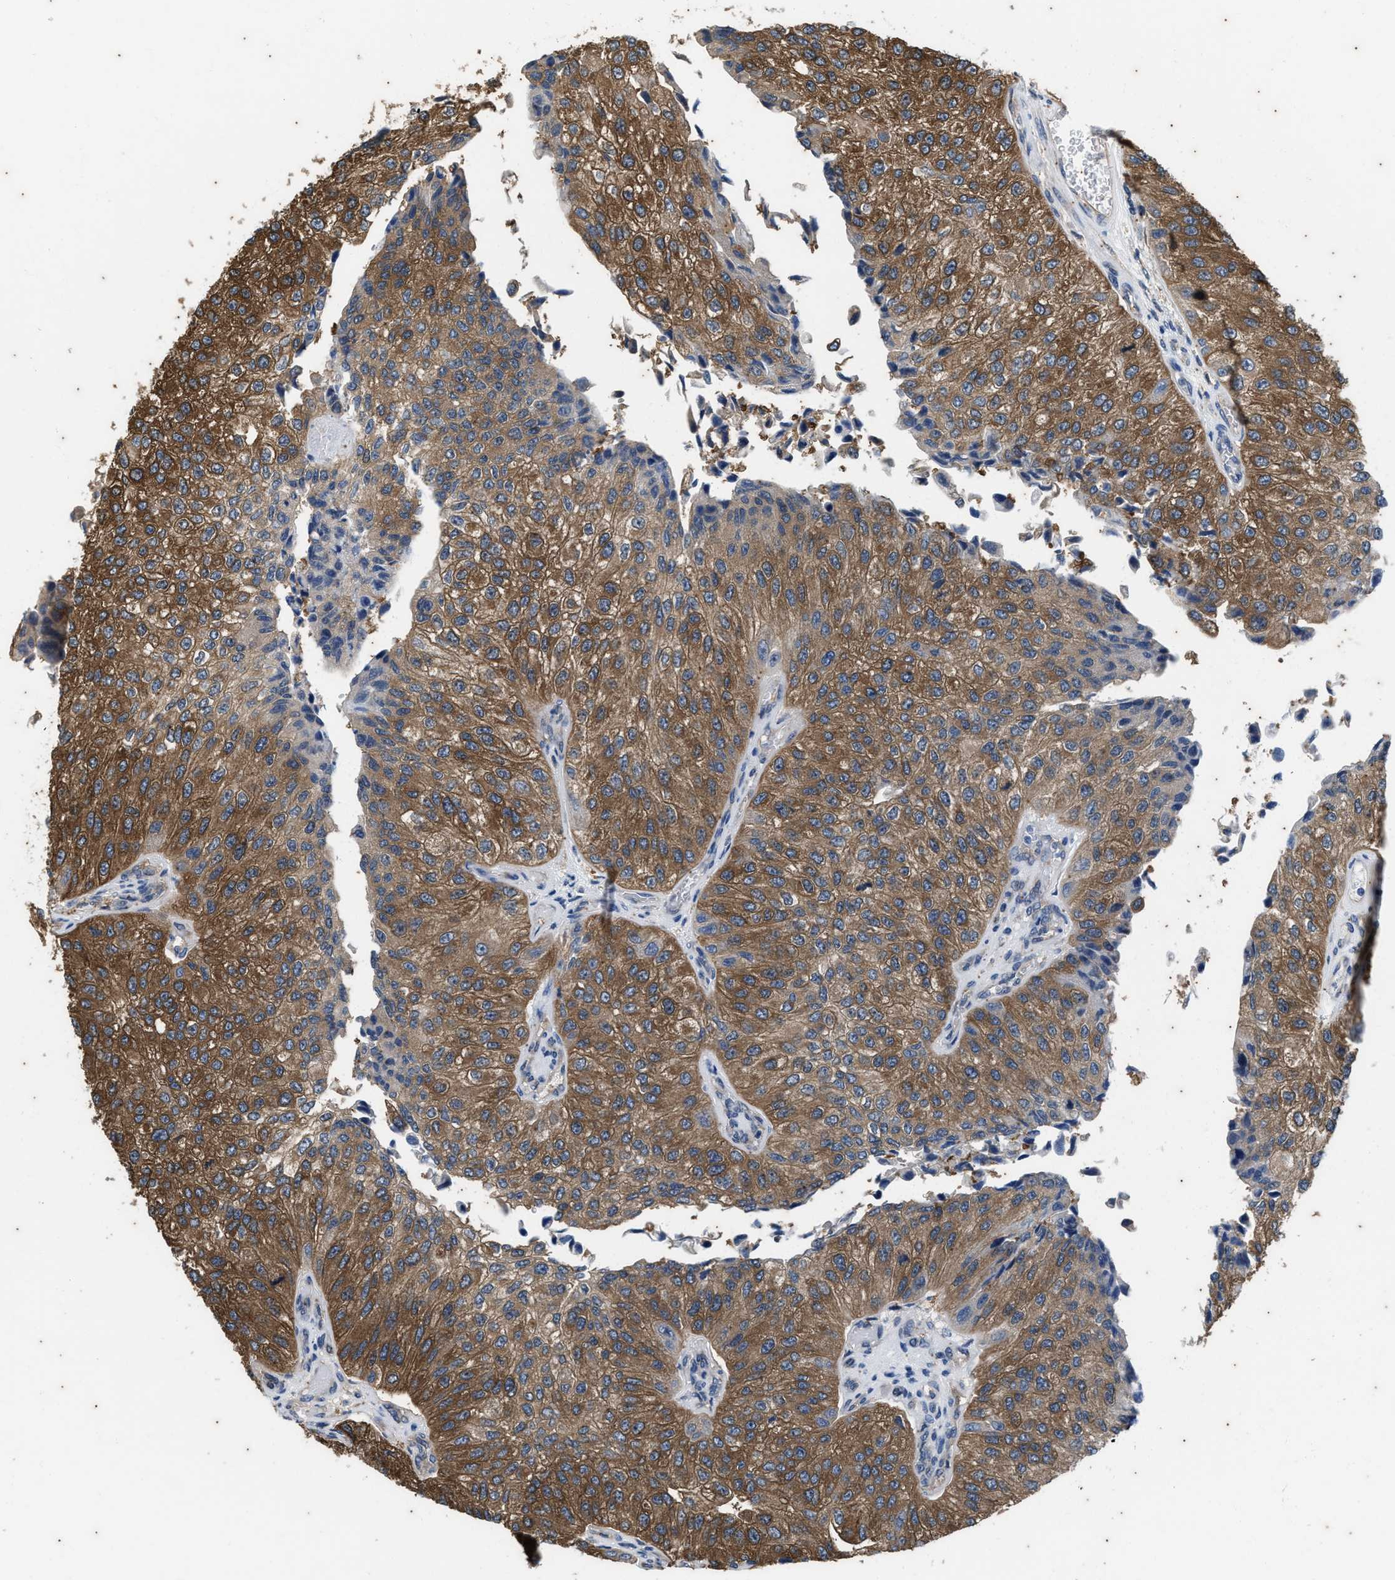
{"staining": {"intensity": "moderate", "quantity": ">75%", "location": "cytoplasmic/membranous"}, "tissue": "urothelial cancer", "cell_type": "Tumor cells", "image_type": "cancer", "snomed": [{"axis": "morphology", "description": "Urothelial carcinoma, High grade"}, {"axis": "topography", "description": "Kidney"}, {"axis": "topography", "description": "Urinary bladder"}], "caption": "Immunohistochemical staining of urothelial cancer shows medium levels of moderate cytoplasmic/membranous protein expression in about >75% of tumor cells. (DAB IHC with brightfield microscopy, high magnification).", "gene": "COX19", "patient": {"sex": "male", "age": 77}}